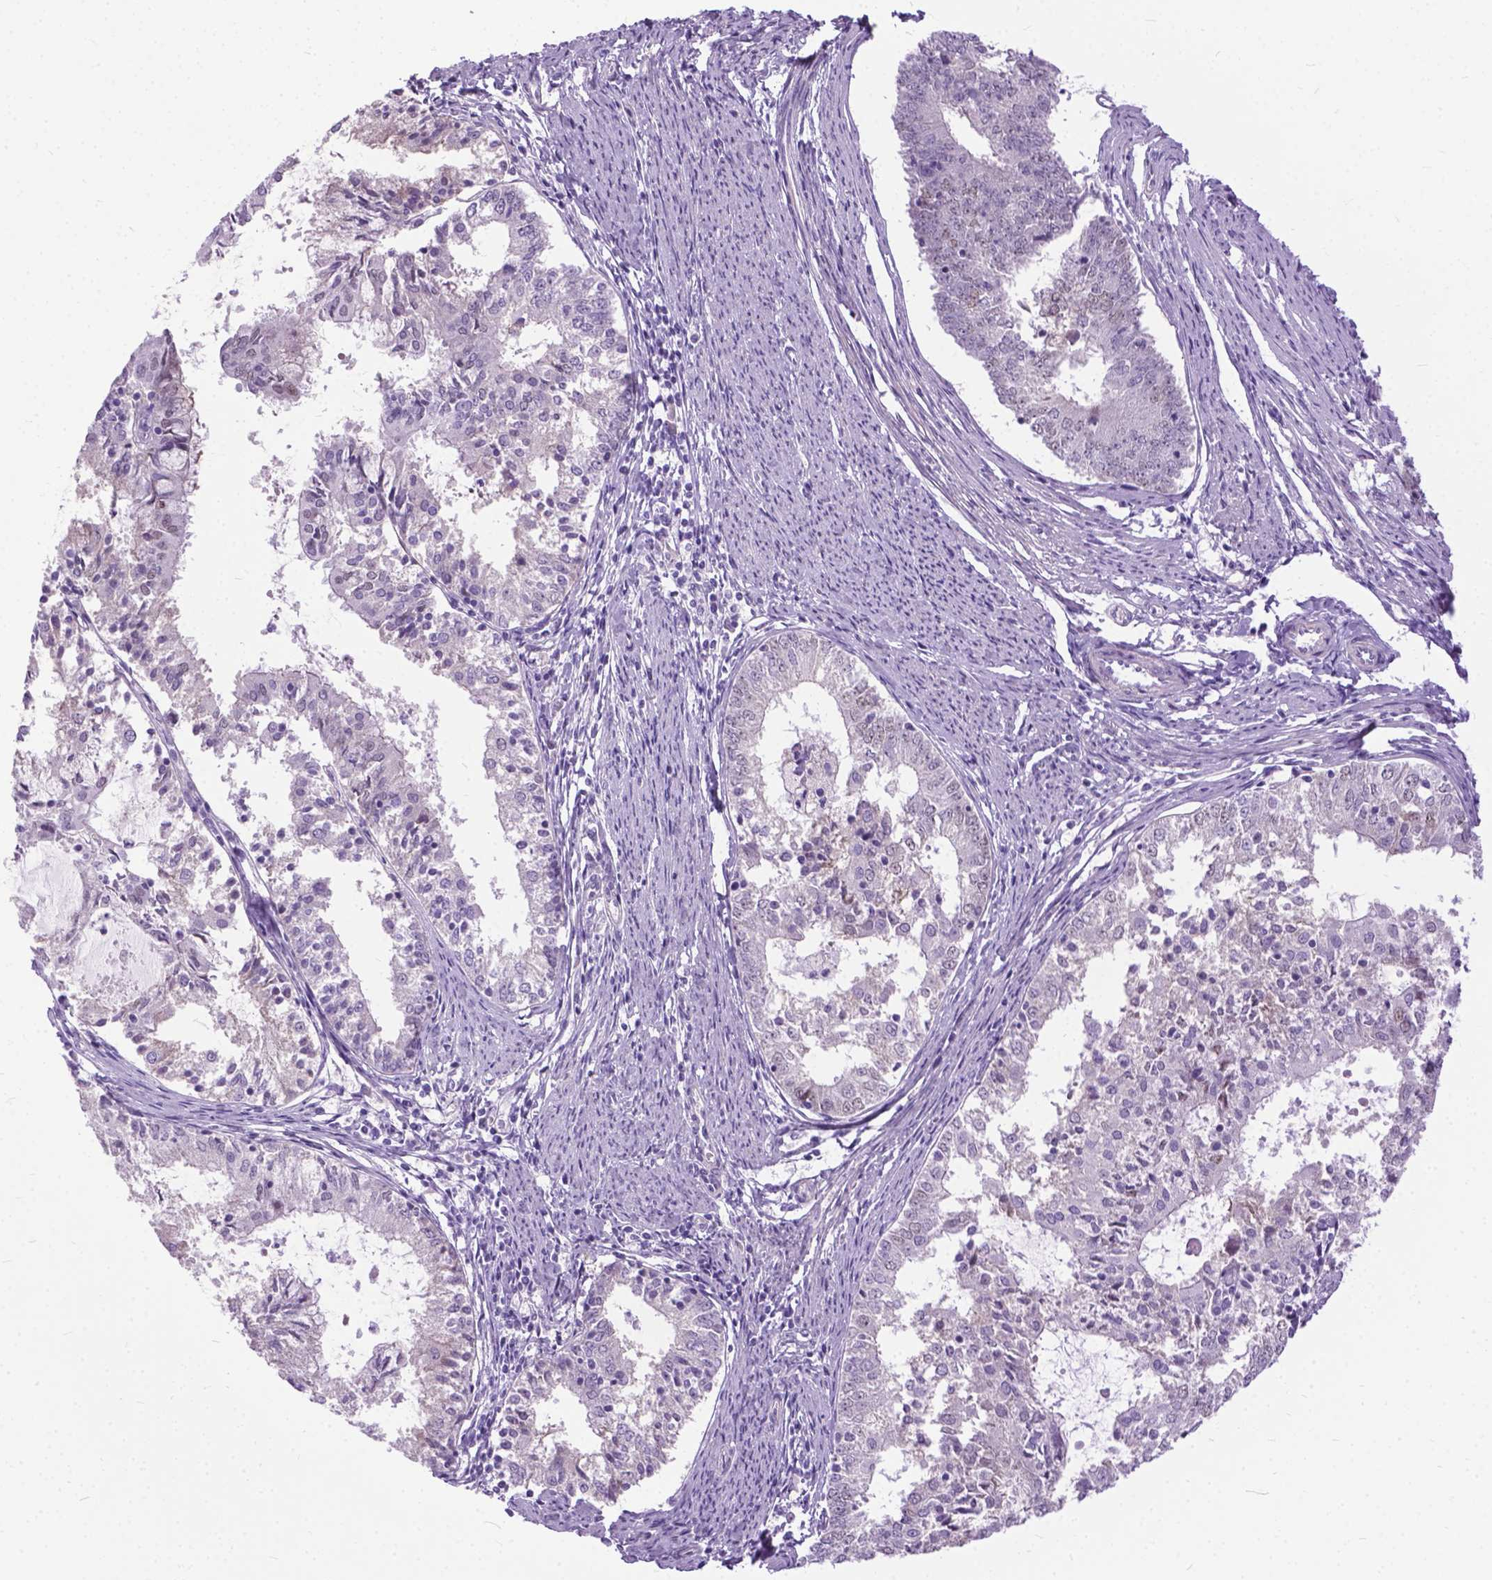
{"staining": {"intensity": "negative", "quantity": "none", "location": "none"}, "tissue": "endometrial cancer", "cell_type": "Tumor cells", "image_type": "cancer", "snomed": [{"axis": "morphology", "description": "Adenocarcinoma, NOS"}, {"axis": "topography", "description": "Endometrium"}], "caption": "Tumor cells show no significant positivity in endometrial adenocarcinoma.", "gene": "APCDD1L", "patient": {"sex": "female", "age": 57}}